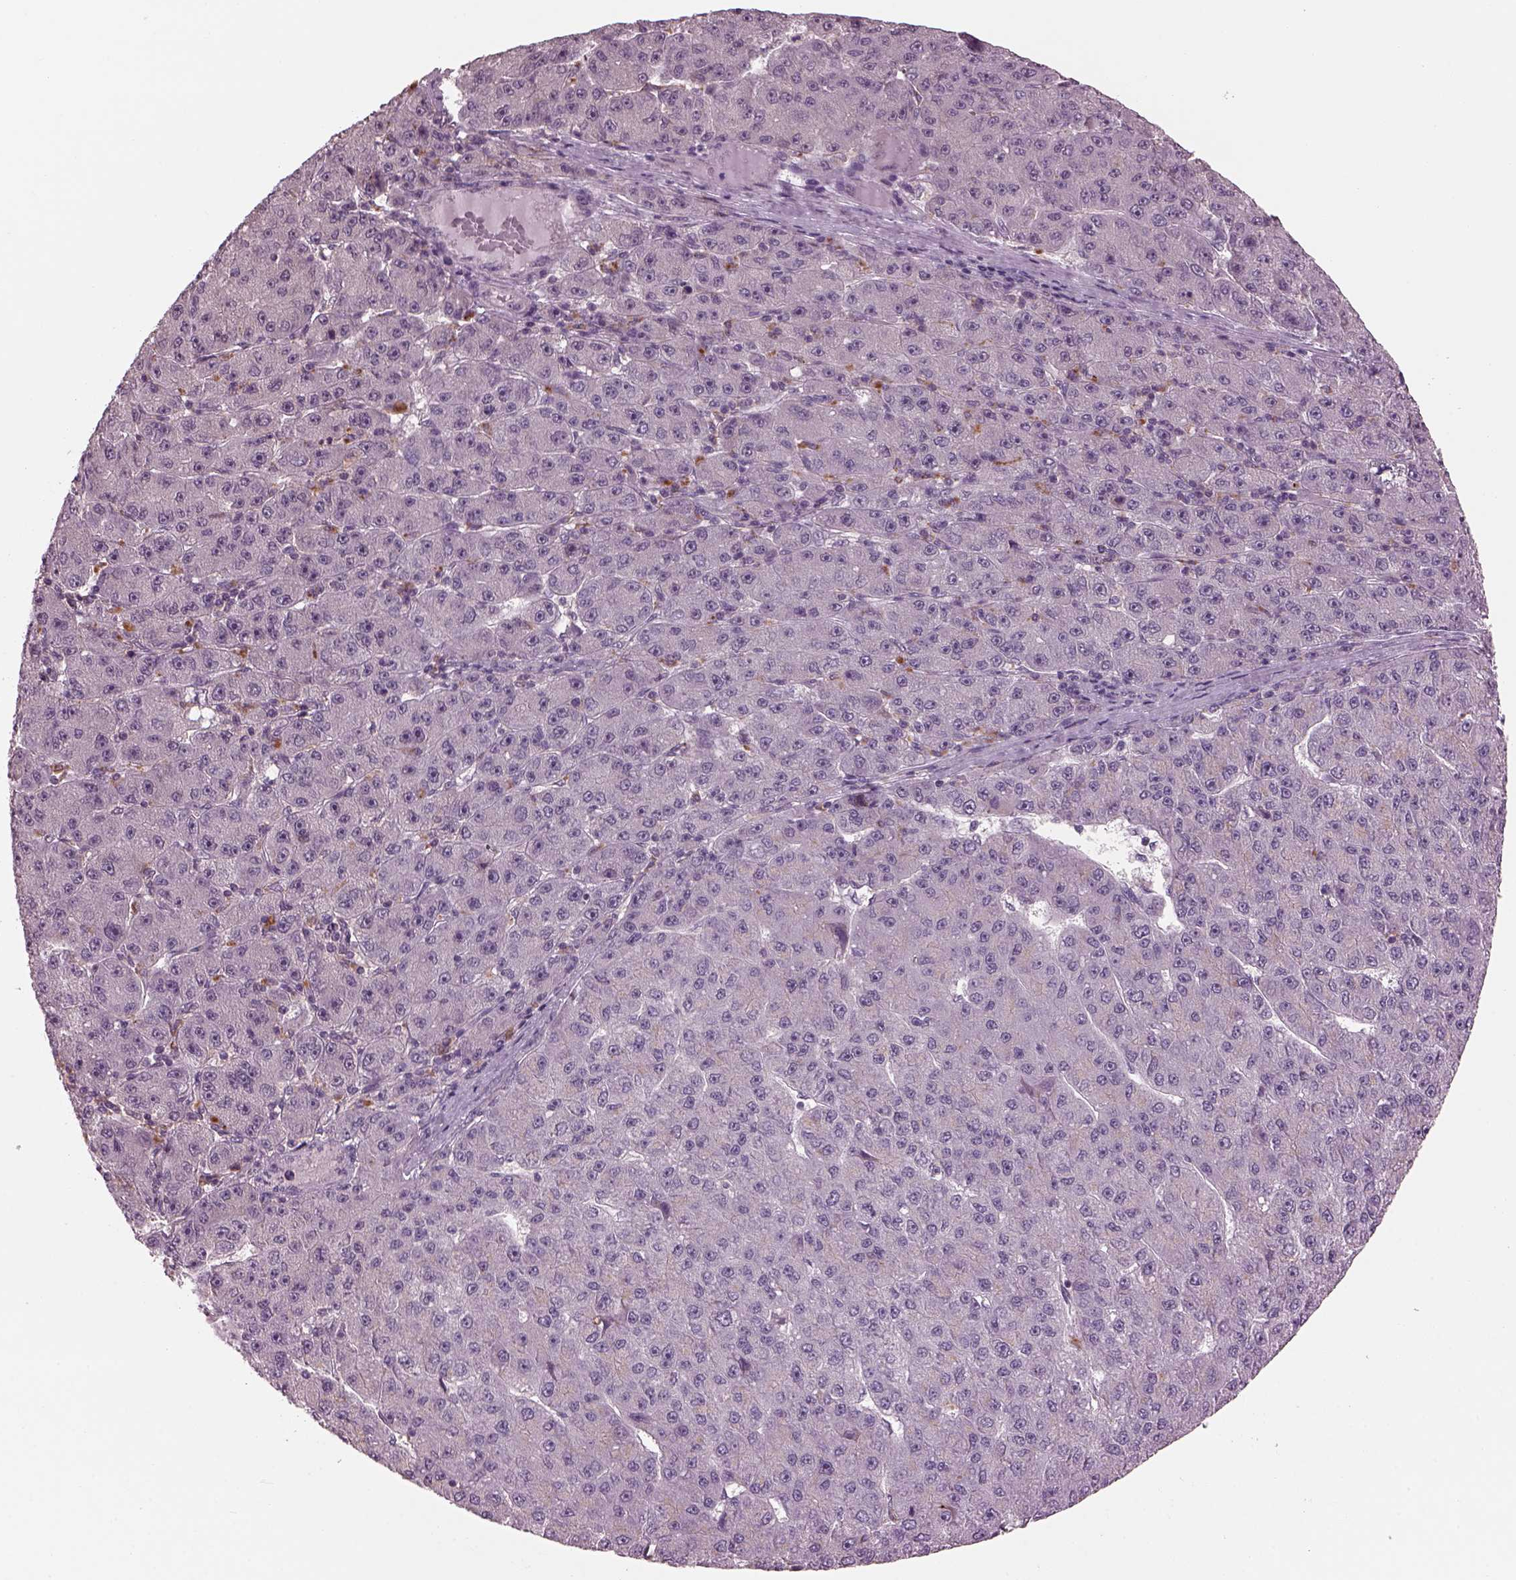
{"staining": {"intensity": "negative", "quantity": "none", "location": "none"}, "tissue": "liver cancer", "cell_type": "Tumor cells", "image_type": "cancer", "snomed": [{"axis": "morphology", "description": "Carcinoma, Hepatocellular, NOS"}, {"axis": "topography", "description": "Liver"}], "caption": "This is an IHC image of human liver cancer (hepatocellular carcinoma). There is no staining in tumor cells.", "gene": "SRI", "patient": {"sex": "male", "age": 67}}